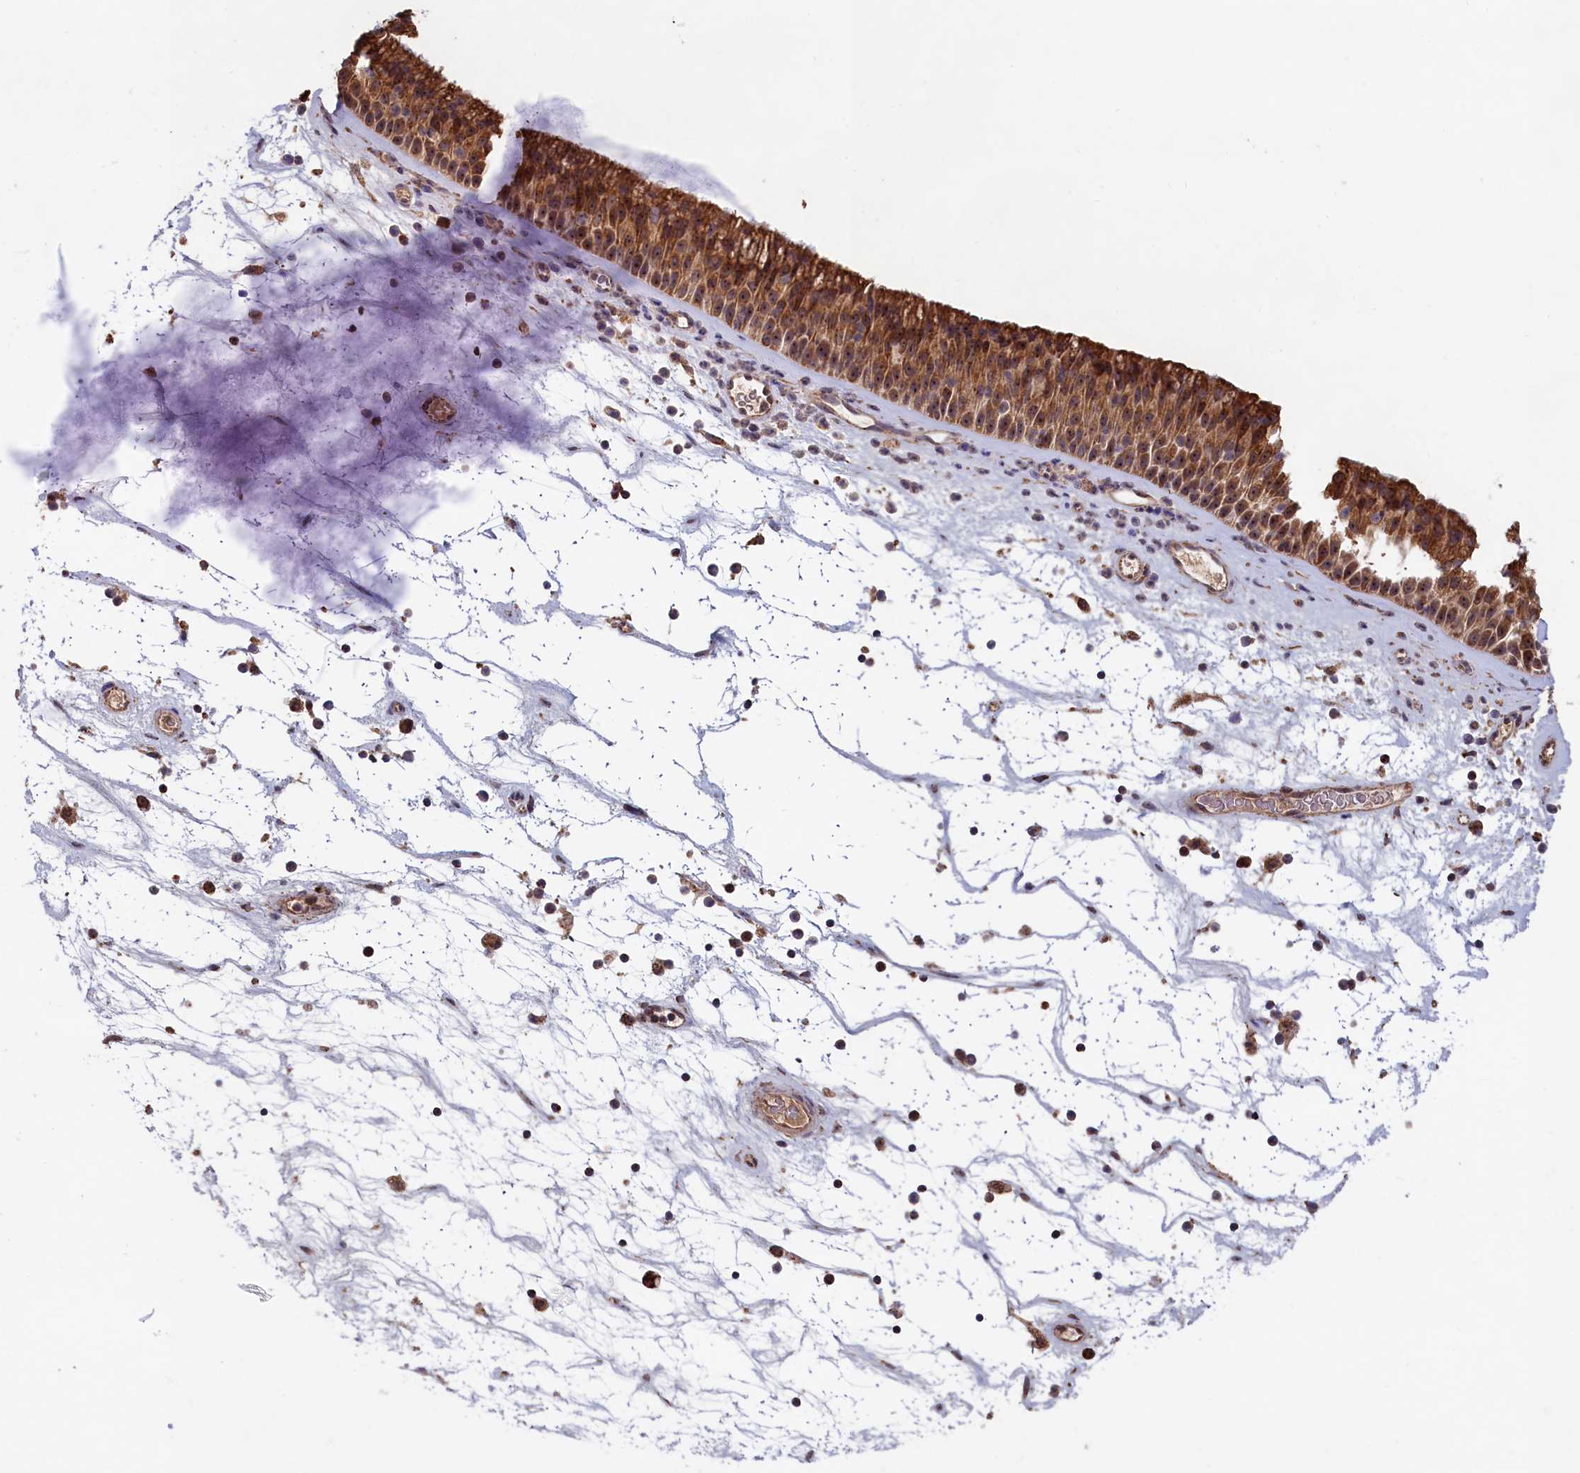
{"staining": {"intensity": "strong", "quantity": ">75%", "location": "cytoplasmic/membranous,nuclear"}, "tissue": "nasopharynx", "cell_type": "Respiratory epithelial cells", "image_type": "normal", "snomed": [{"axis": "morphology", "description": "Normal tissue, NOS"}, {"axis": "topography", "description": "Nasopharynx"}], "caption": "A photomicrograph of nasopharynx stained for a protein reveals strong cytoplasmic/membranous,nuclear brown staining in respiratory epithelial cells.", "gene": "ENSG00000269825", "patient": {"sex": "male", "age": 64}}